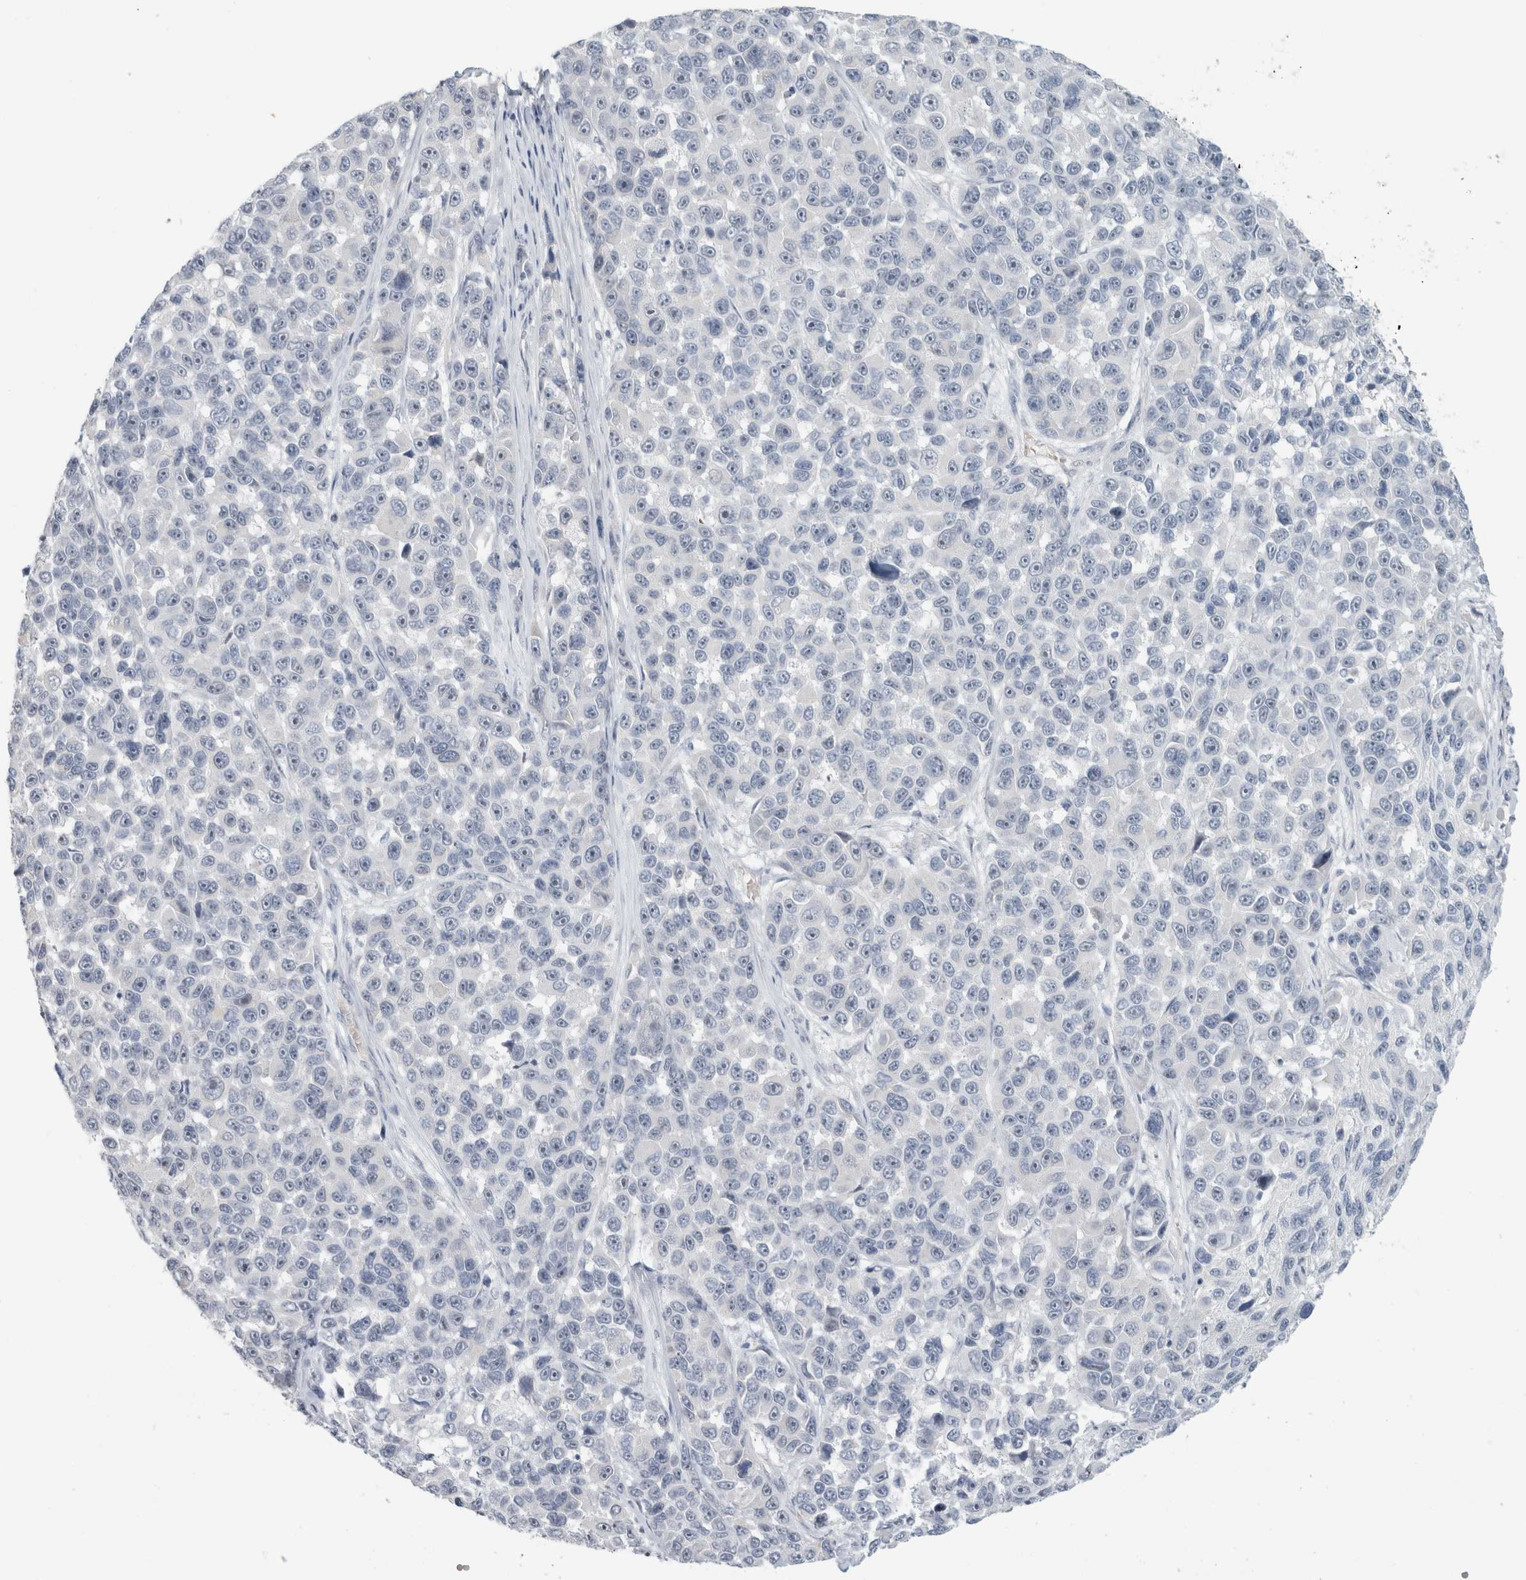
{"staining": {"intensity": "negative", "quantity": "none", "location": "none"}, "tissue": "melanoma", "cell_type": "Tumor cells", "image_type": "cancer", "snomed": [{"axis": "morphology", "description": "Malignant melanoma, NOS"}, {"axis": "topography", "description": "Skin"}], "caption": "Malignant melanoma was stained to show a protein in brown. There is no significant expression in tumor cells. Brightfield microscopy of immunohistochemistry stained with DAB (3,3'-diaminobenzidine) (brown) and hematoxylin (blue), captured at high magnification.", "gene": "FMR1NB", "patient": {"sex": "male", "age": 53}}